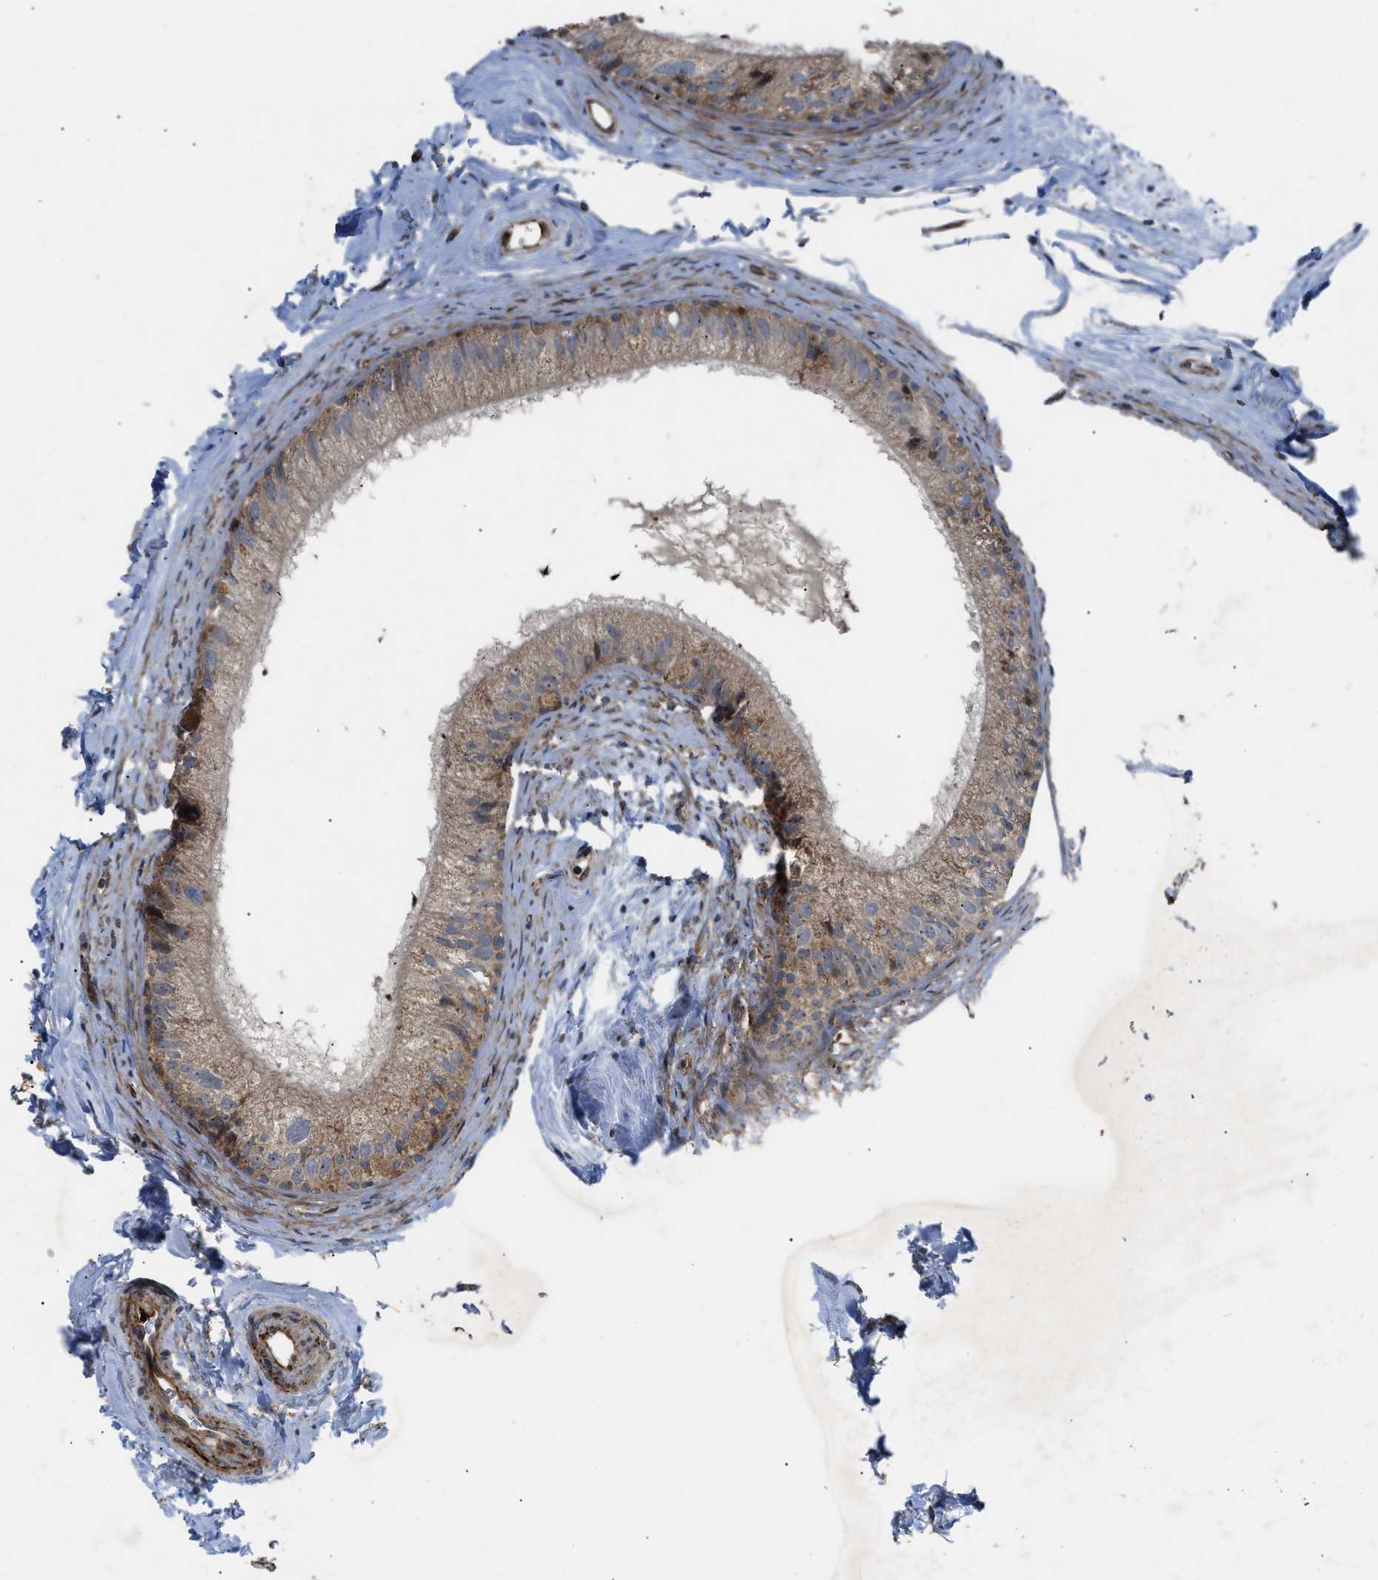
{"staining": {"intensity": "weak", "quantity": ">75%", "location": "cytoplasmic/membranous"}, "tissue": "epididymis", "cell_type": "Glandular cells", "image_type": "normal", "snomed": [{"axis": "morphology", "description": "Normal tissue, NOS"}, {"axis": "topography", "description": "Epididymis"}], "caption": "Unremarkable epididymis demonstrates weak cytoplasmic/membranous positivity in about >75% of glandular cells The staining was performed using DAB, with brown indicating positive protein expression. Nuclei are stained blue with hematoxylin..", "gene": "AP3M2", "patient": {"sex": "male", "age": 56}}